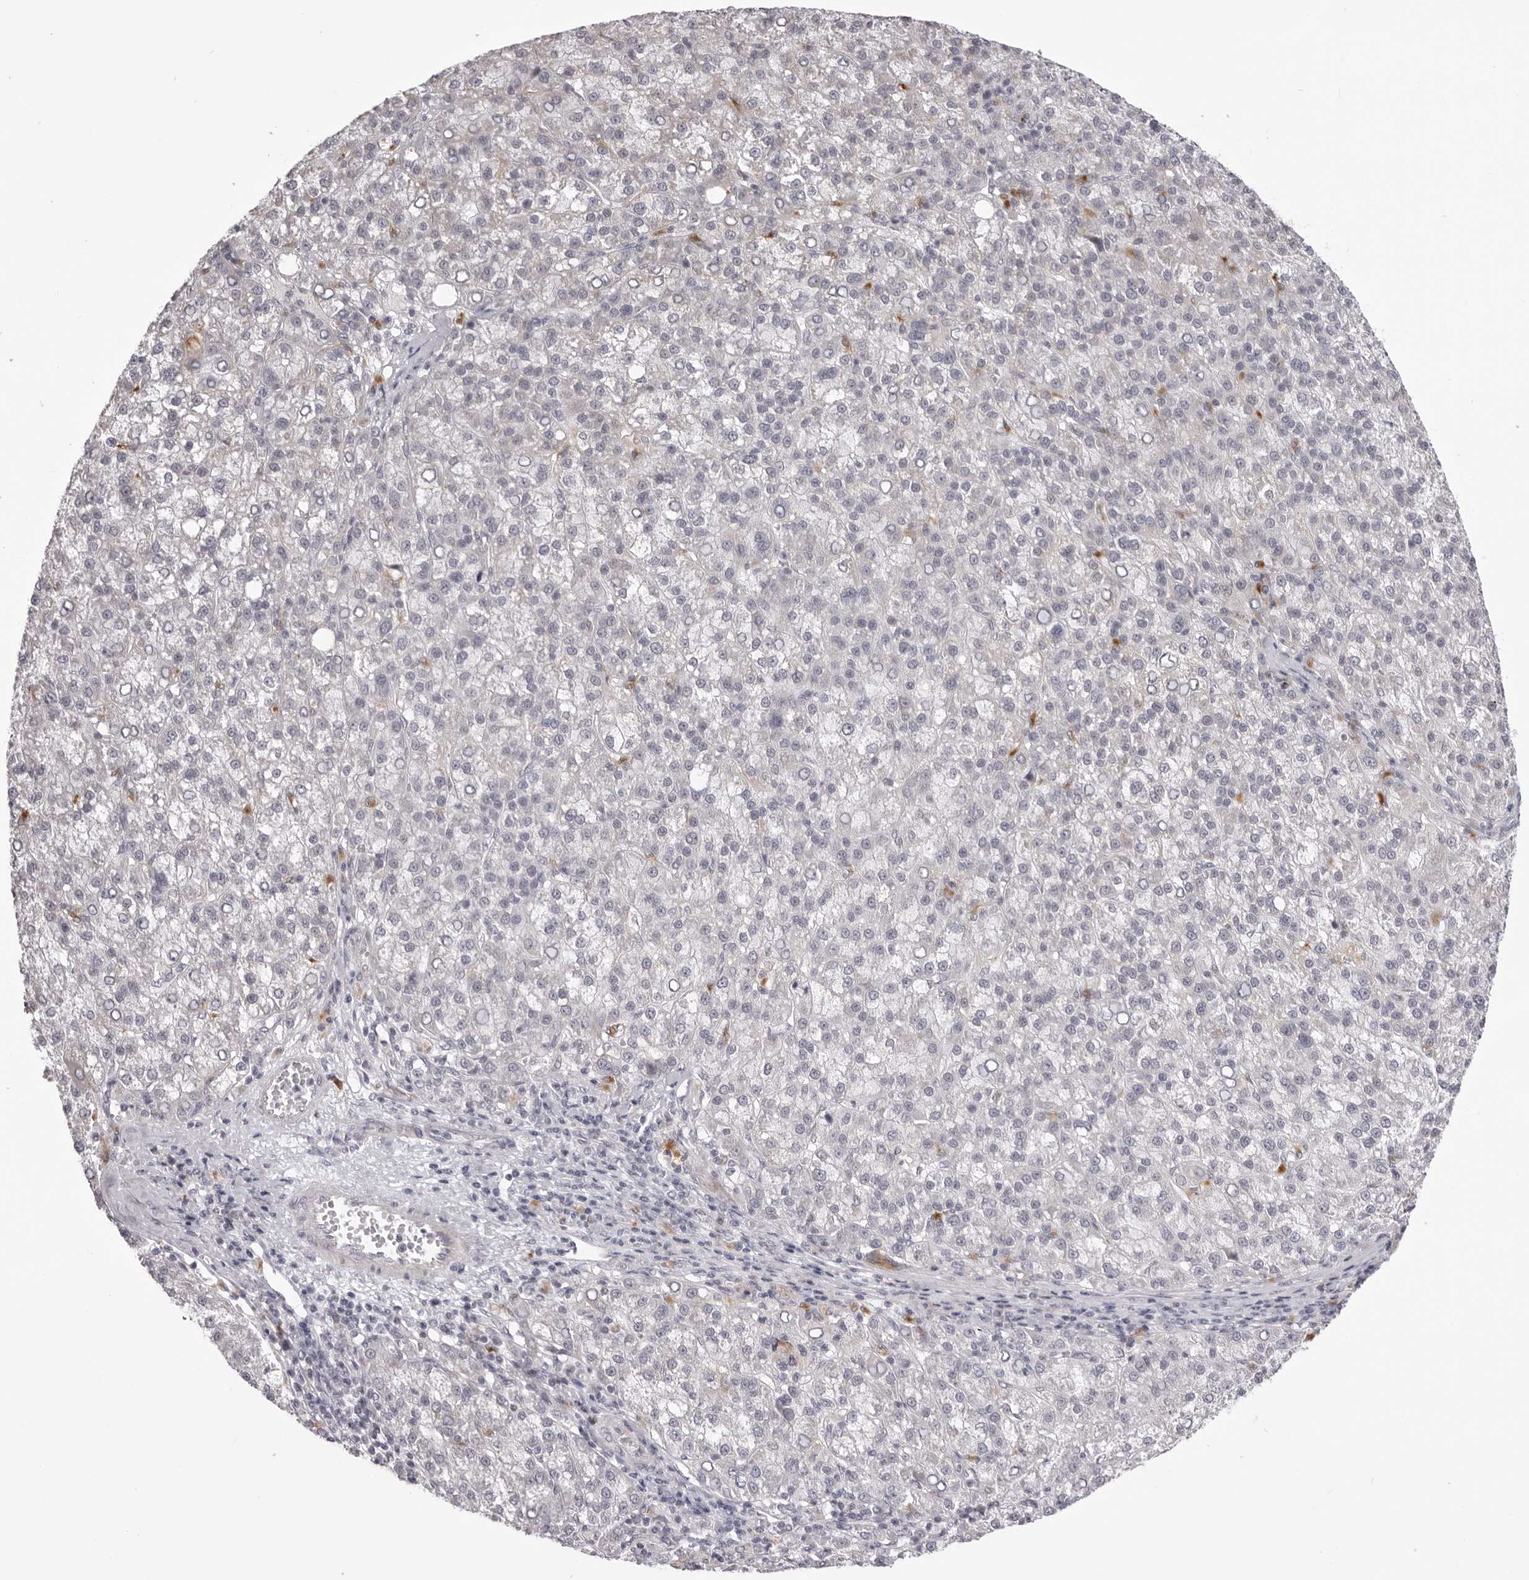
{"staining": {"intensity": "negative", "quantity": "none", "location": "none"}, "tissue": "liver cancer", "cell_type": "Tumor cells", "image_type": "cancer", "snomed": [{"axis": "morphology", "description": "Carcinoma, Hepatocellular, NOS"}, {"axis": "topography", "description": "Liver"}], "caption": "Immunohistochemistry (IHC) of human liver cancer (hepatocellular carcinoma) exhibits no expression in tumor cells.", "gene": "SUGCT", "patient": {"sex": "female", "age": 58}}